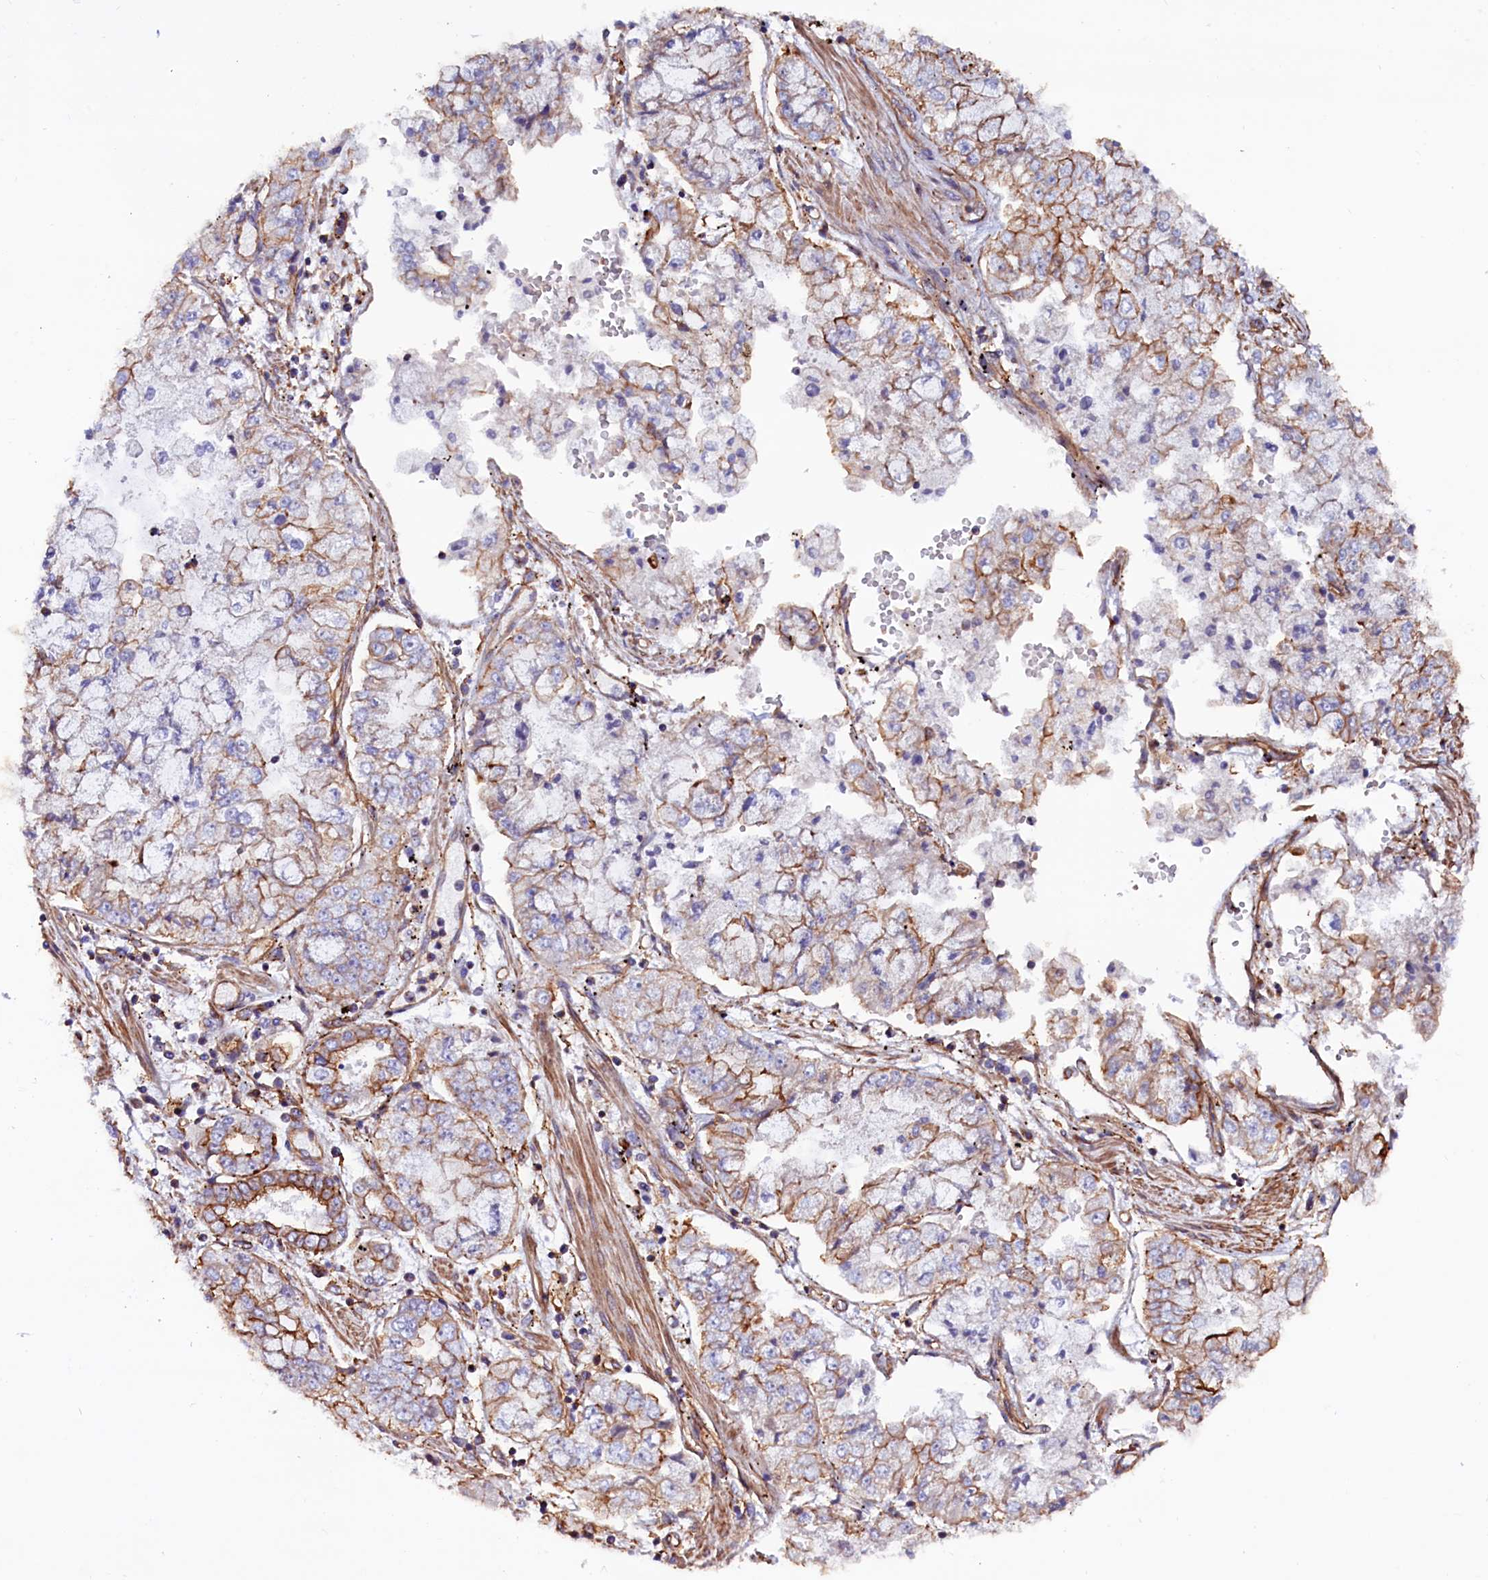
{"staining": {"intensity": "moderate", "quantity": "25%-75%", "location": "cytoplasmic/membranous"}, "tissue": "stomach cancer", "cell_type": "Tumor cells", "image_type": "cancer", "snomed": [{"axis": "morphology", "description": "Adenocarcinoma, NOS"}, {"axis": "topography", "description": "Stomach"}], "caption": "Stomach adenocarcinoma stained with DAB (3,3'-diaminobenzidine) immunohistochemistry shows medium levels of moderate cytoplasmic/membranous staining in about 25%-75% of tumor cells. (Stains: DAB (3,3'-diaminobenzidine) in brown, nuclei in blue, Microscopy: brightfield microscopy at high magnification).", "gene": "ZNF749", "patient": {"sex": "male", "age": 76}}